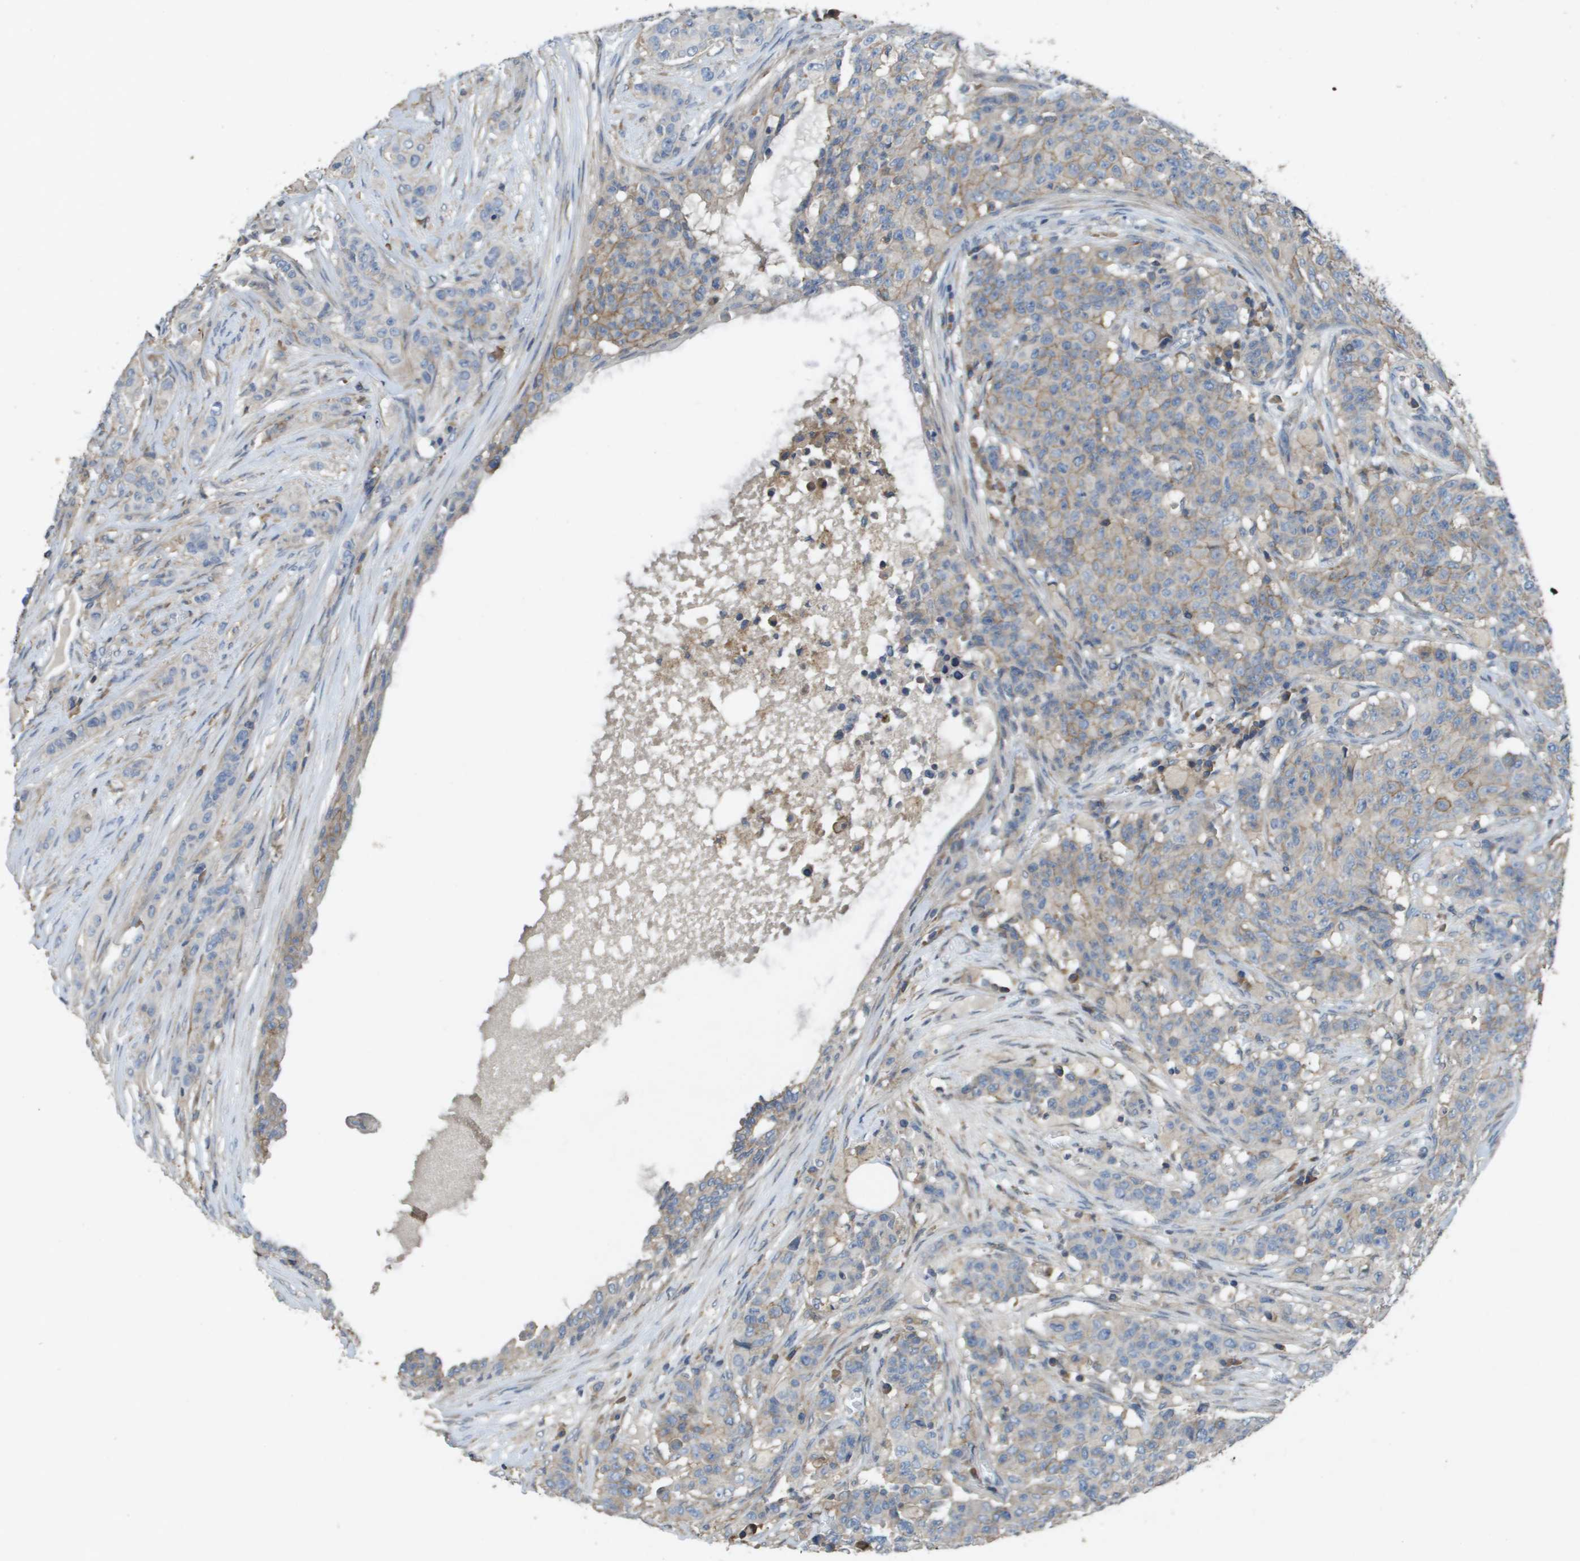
{"staining": {"intensity": "weak", "quantity": "25%-75%", "location": "cytoplasmic/membranous"}, "tissue": "breast cancer", "cell_type": "Tumor cells", "image_type": "cancer", "snomed": [{"axis": "morphology", "description": "Normal tissue, NOS"}, {"axis": "morphology", "description": "Duct carcinoma"}, {"axis": "topography", "description": "Breast"}], "caption": "DAB (3,3'-diaminobenzidine) immunohistochemical staining of human intraductal carcinoma (breast) demonstrates weak cytoplasmic/membranous protein staining in approximately 25%-75% of tumor cells.", "gene": "CLCA4", "patient": {"sex": "female", "age": 40}}